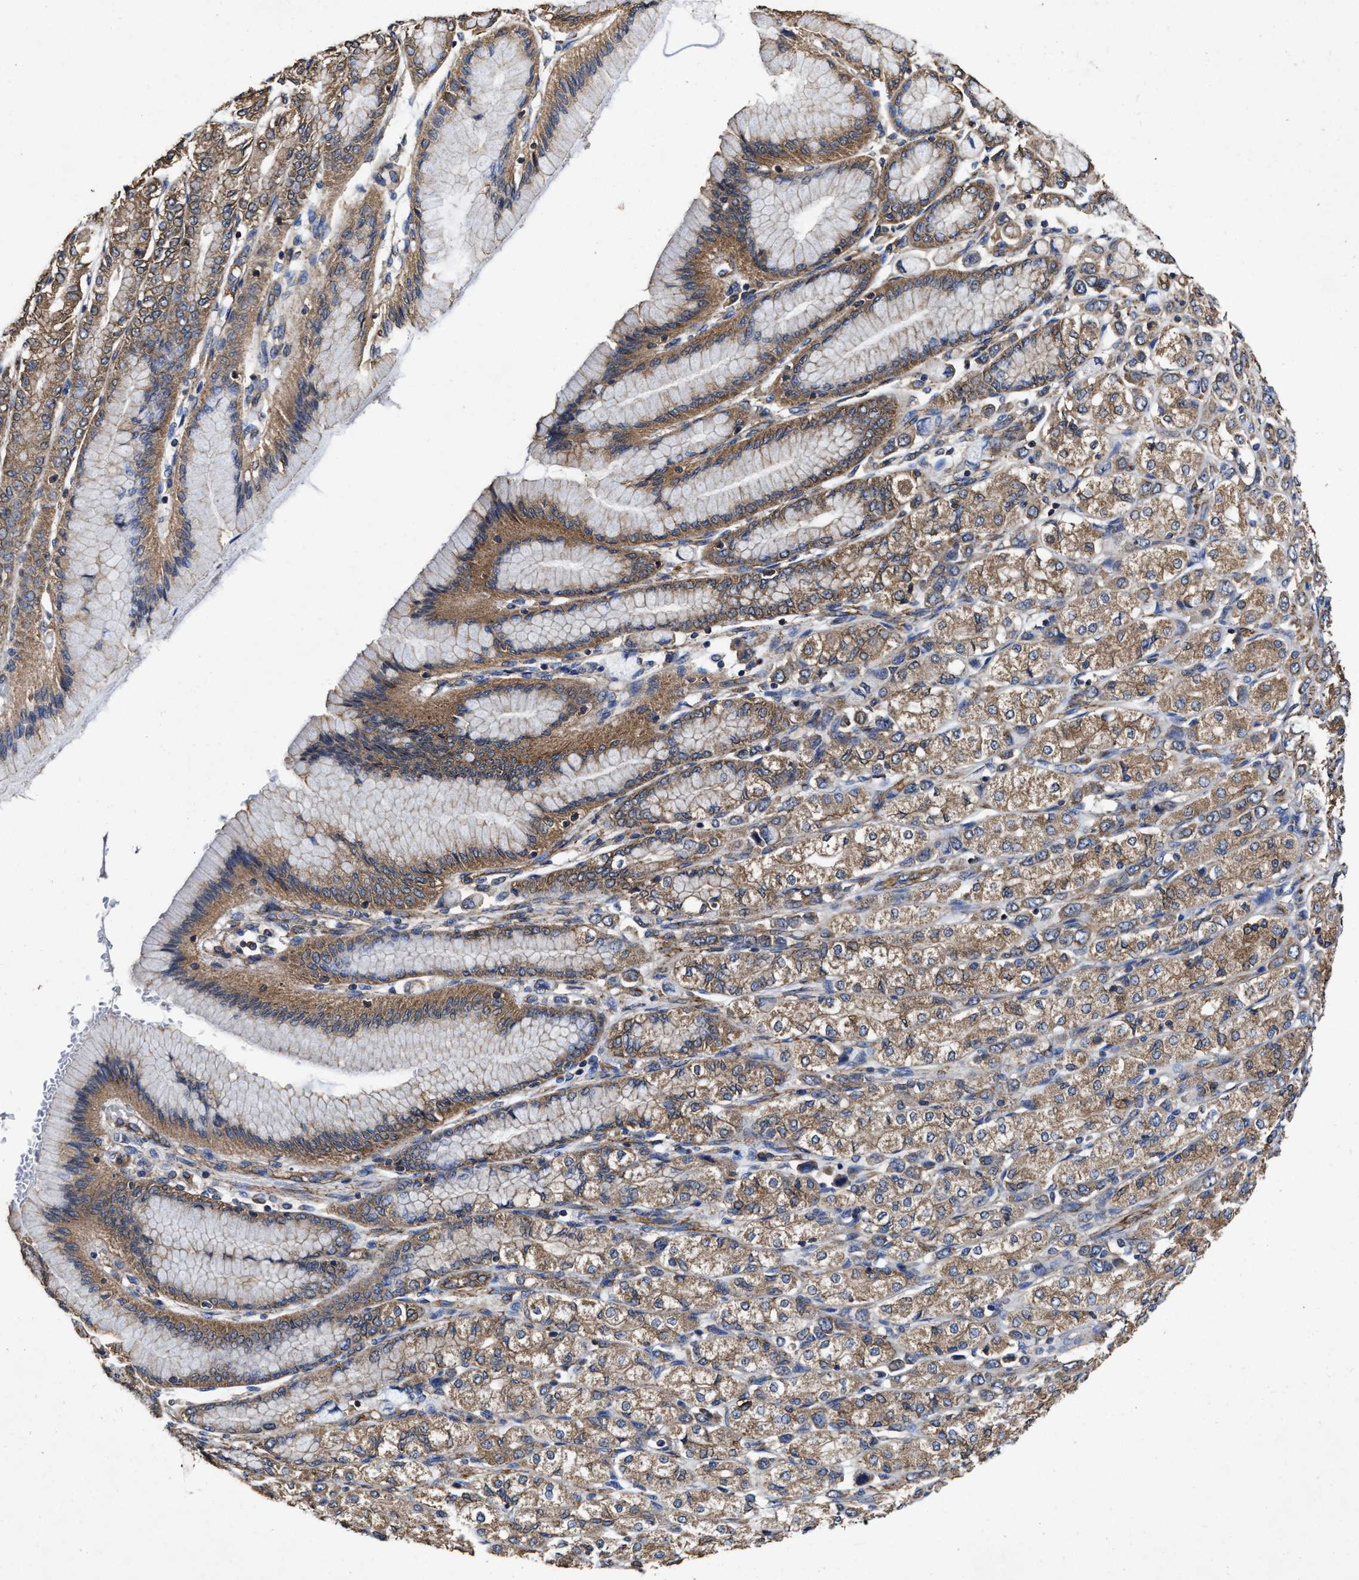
{"staining": {"intensity": "moderate", "quantity": ">75%", "location": "cytoplasmic/membranous"}, "tissue": "stomach cancer", "cell_type": "Tumor cells", "image_type": "cancer", "snomed": [{"axis": "morphology", "description": "Adenocarcinoma, NOS"}, {"axis": "topography", "description": "Stomach"}], "caption": "A medium amount of moderate cytoplasmic/membranous expression is appreciated in approximately >75% of tumor cells in stomach adenocarcinoma tissue.", "gene": "SFXN4", "patient": {"sex": "female", "age": 65}}